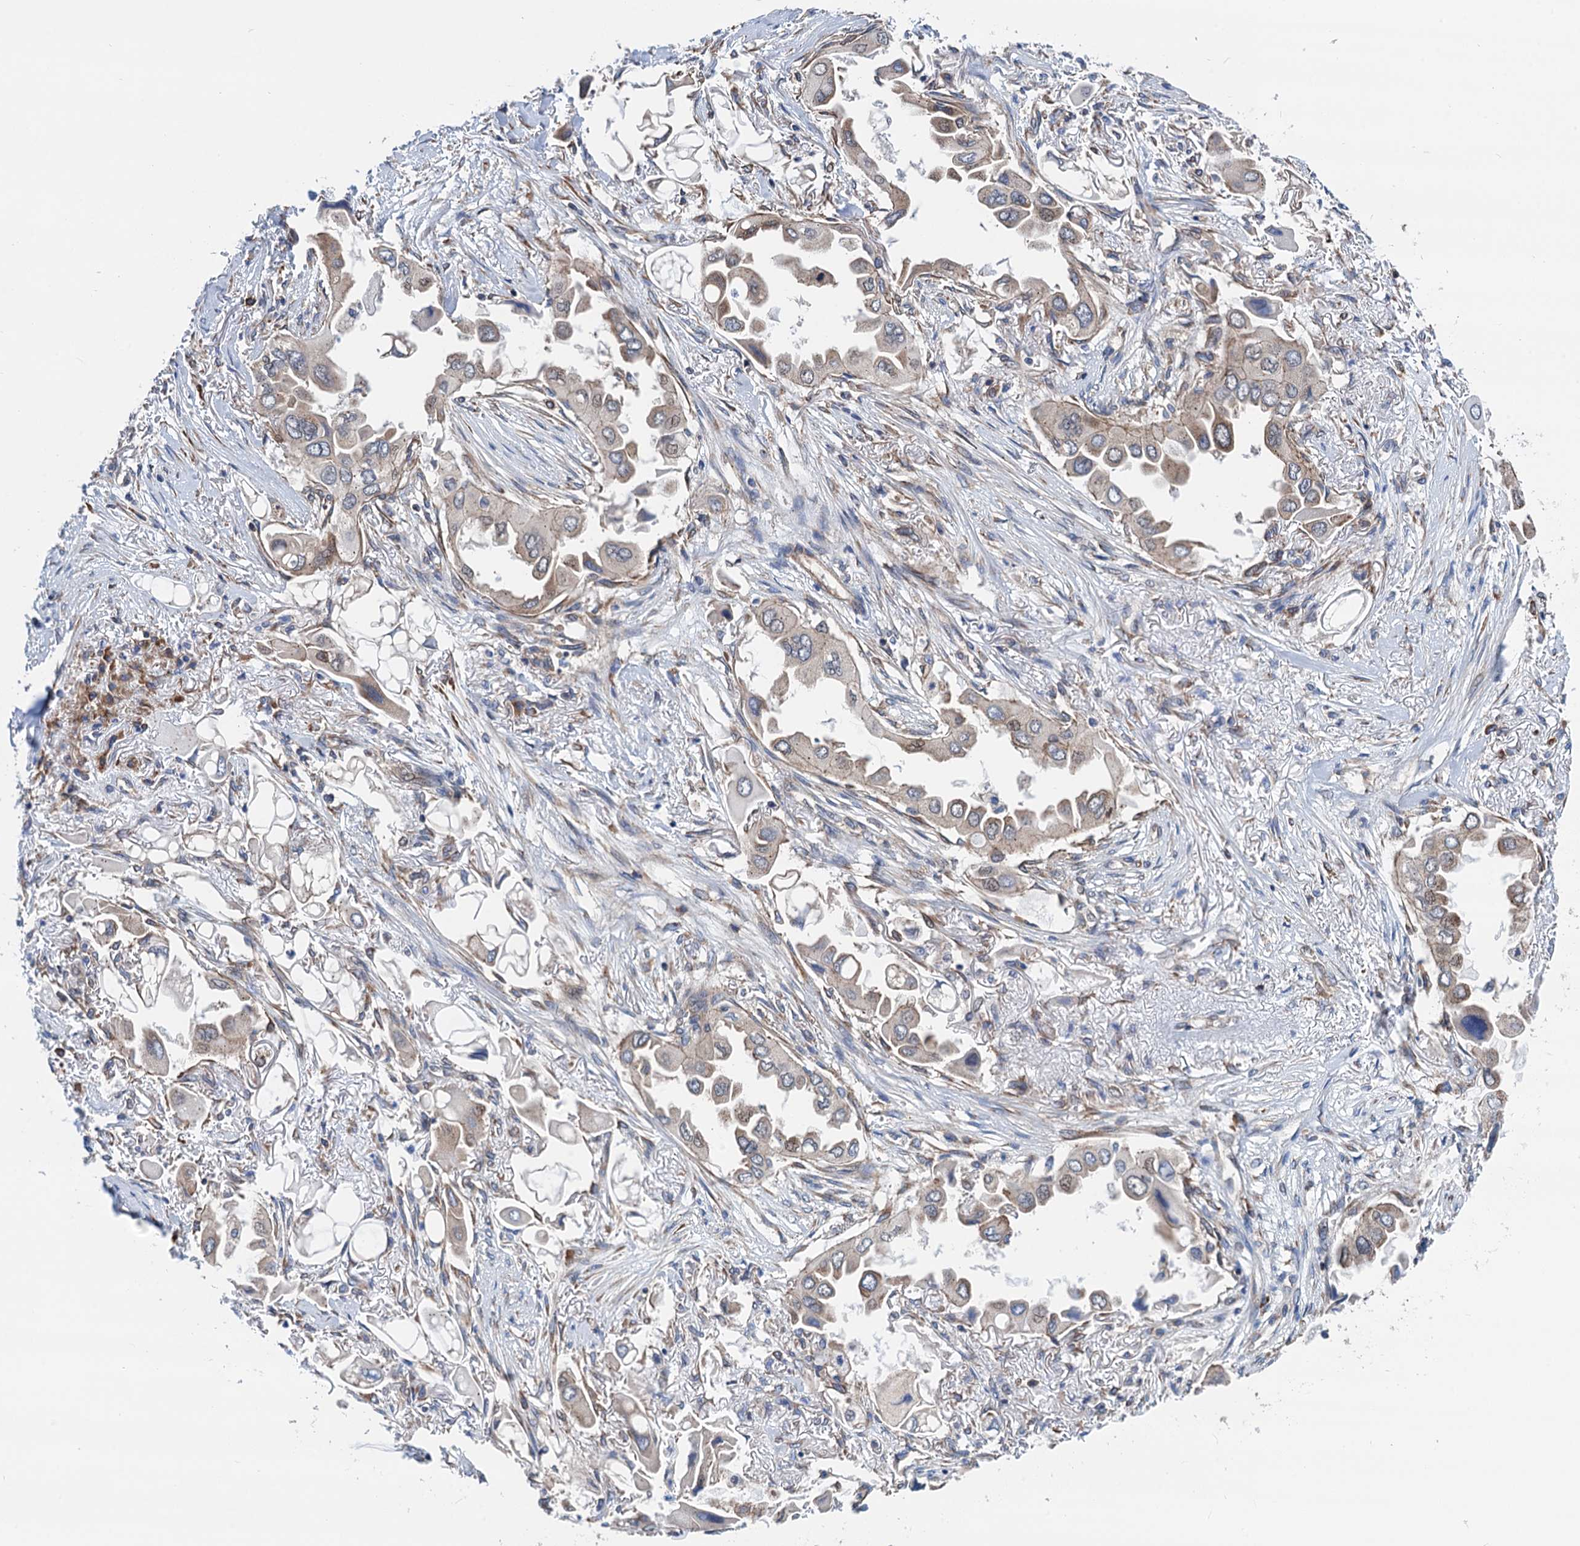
{"staining": {"intensity": "weak", "quantity": ">75%", "location": "cytoplasmic/membranous,nuclear"}, "tissue": "lung cancer", "cell_type": "Tumor cells", "image_type": "cancer", "snomed": [{"axis": "morphology", "description": "Adenocarcinoma, NOS"}, {"axis": "topography", "description": "Lung"}], "caption": "The micrograph demonstrates a brown stain indicating the presence of a protein in the cytoplasmic/membranous and nuclear of tumor cells in adenocarcinoma (lung).", "gene": "SLC12A7", "patient": {"sex": "female", "age": 76}}